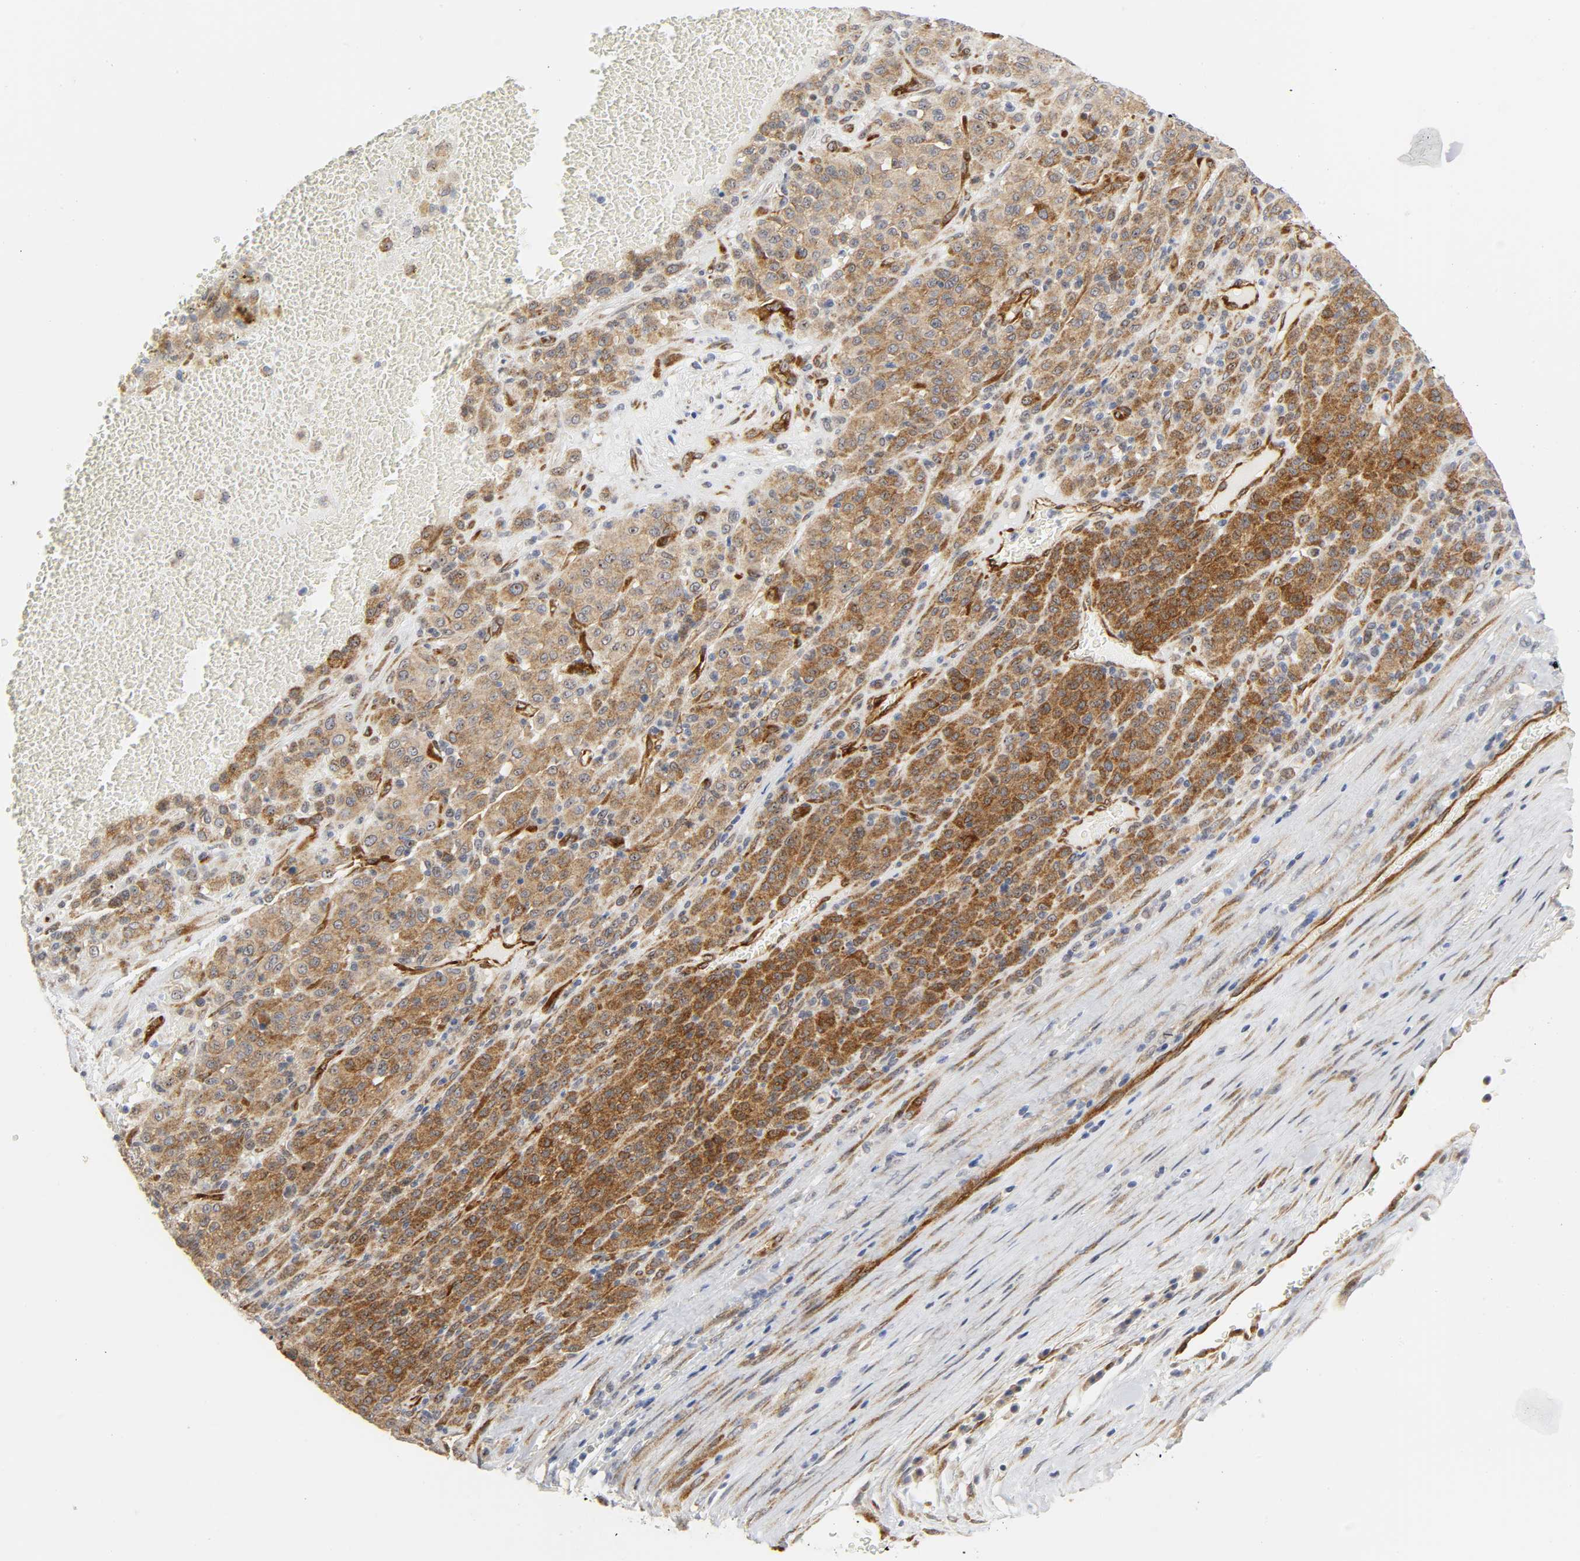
{"staining": {"intensity": "moderate", "quantity": ">75%", "location": "cytoplasmic/membranous"}, "tissue": "melanoma", "cell_type": "Tumor cells", "image_type": "cancer", "snomed": [{"axis": "morphology", "description": "Malignant melanoma, Metastatic site"}, {"axis": "topography", "description": "Pancreas"}], "caption": "High-magnification brightfield microscopy of malignant melanoma (metastatic site) stained with DAB (brown) and counterstained with hematoxylin (blue). tumor cells exhibit moderate cytoplasmic/membranous expression is present in approximately>75% of cells.", "gene": "DOCK1", "patient": {"sex": "female", "age": 30}}